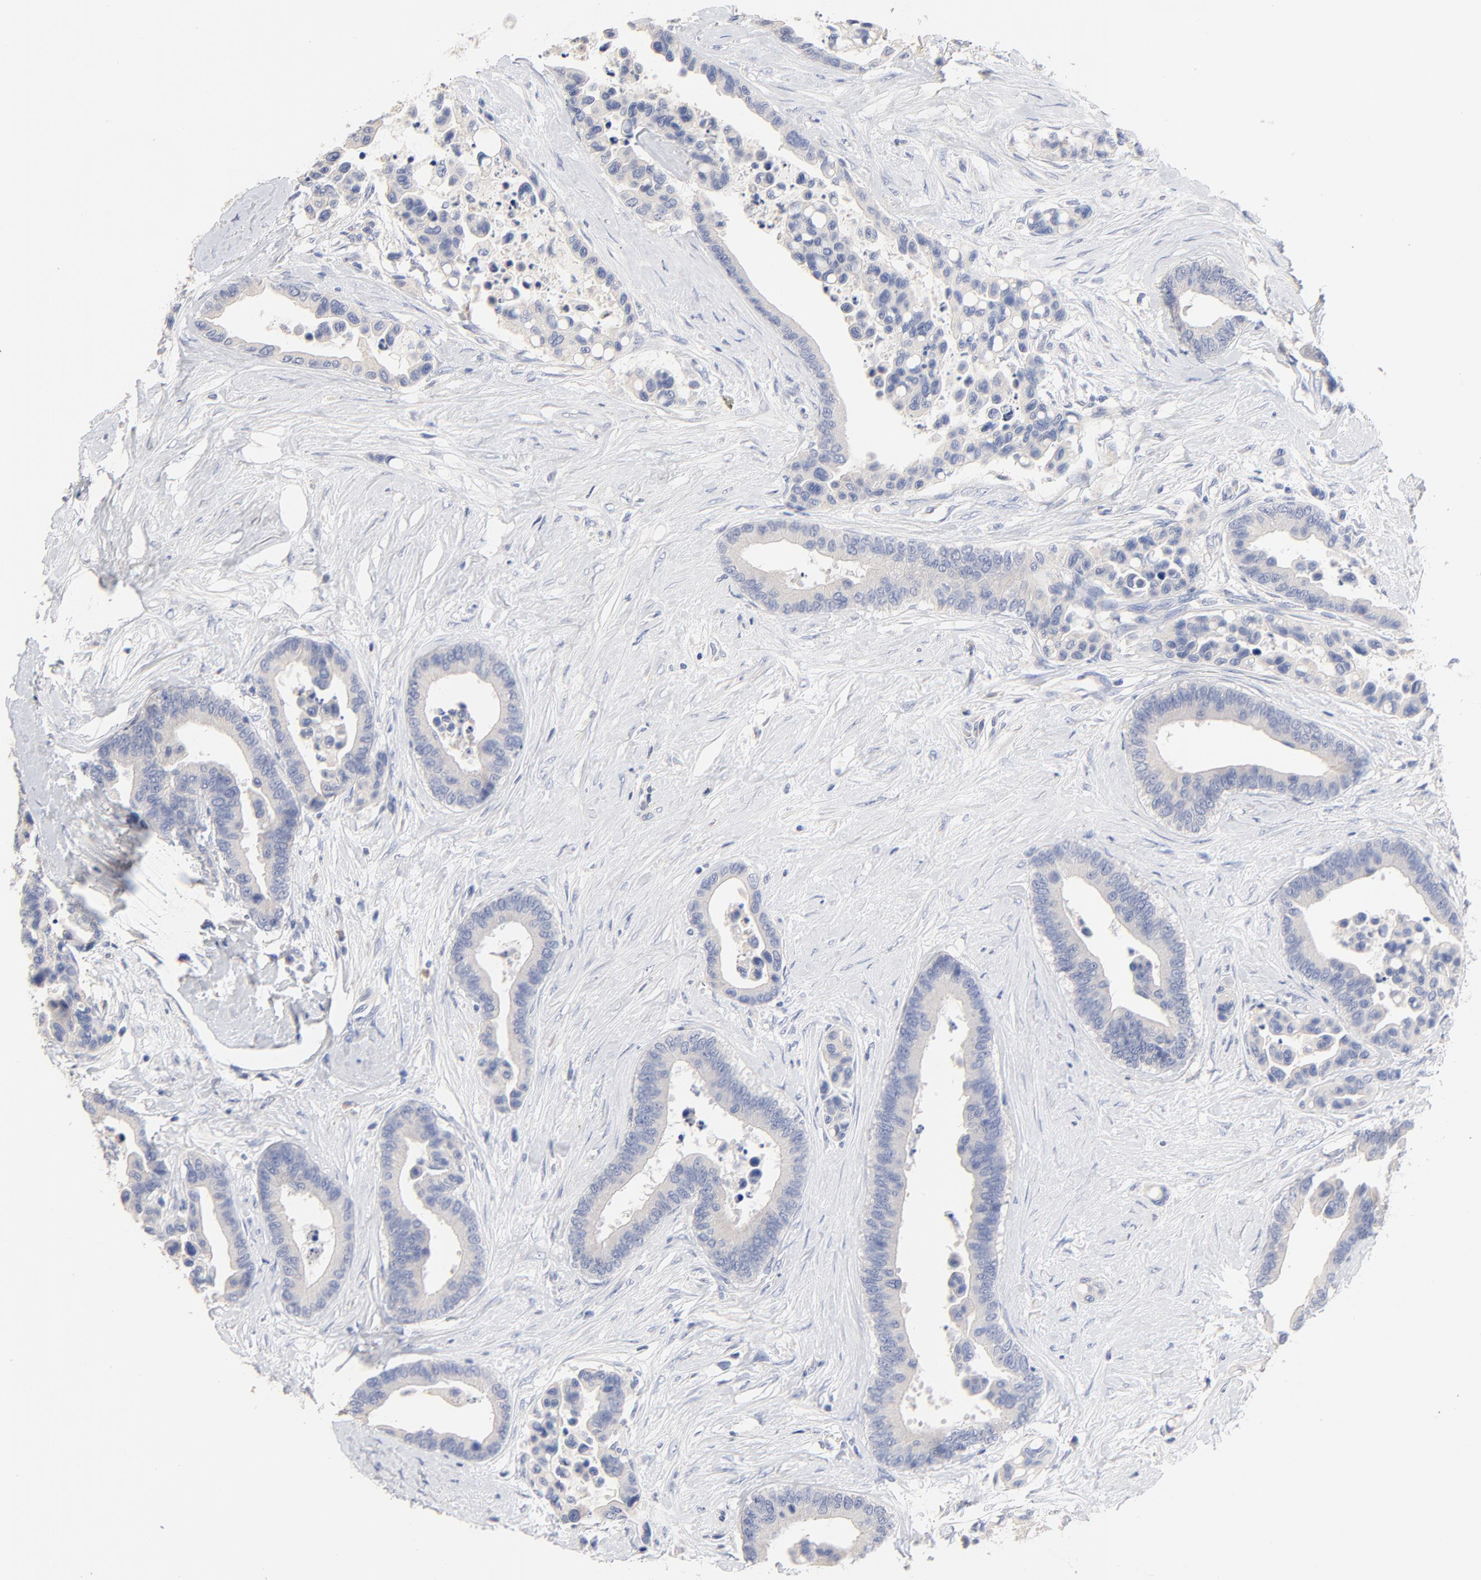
{"staining": {"intensity": "negative", "quantity": "none", "location": "none"}, "tissue": "colorectal cancer", "cell_type": "Tumor cells", "image_type": "cancer", "snomed": [{"axis": "morphology", "description": "Adenocarcinoma, NOS"}, {"axis": "topography", "description": "Colon"}], "caption": "Immunohistochemistry (IHC) micrograph of neoplastic tissue: human colorectal adenocarcinoma stained with DAB displays no significant protein staining in tumor cells. (Brightfield microscopy of DAB immunohistochemistry at high magnification).", "gene": "CPS1", "patient": {"sex": "male", "age": 82}}